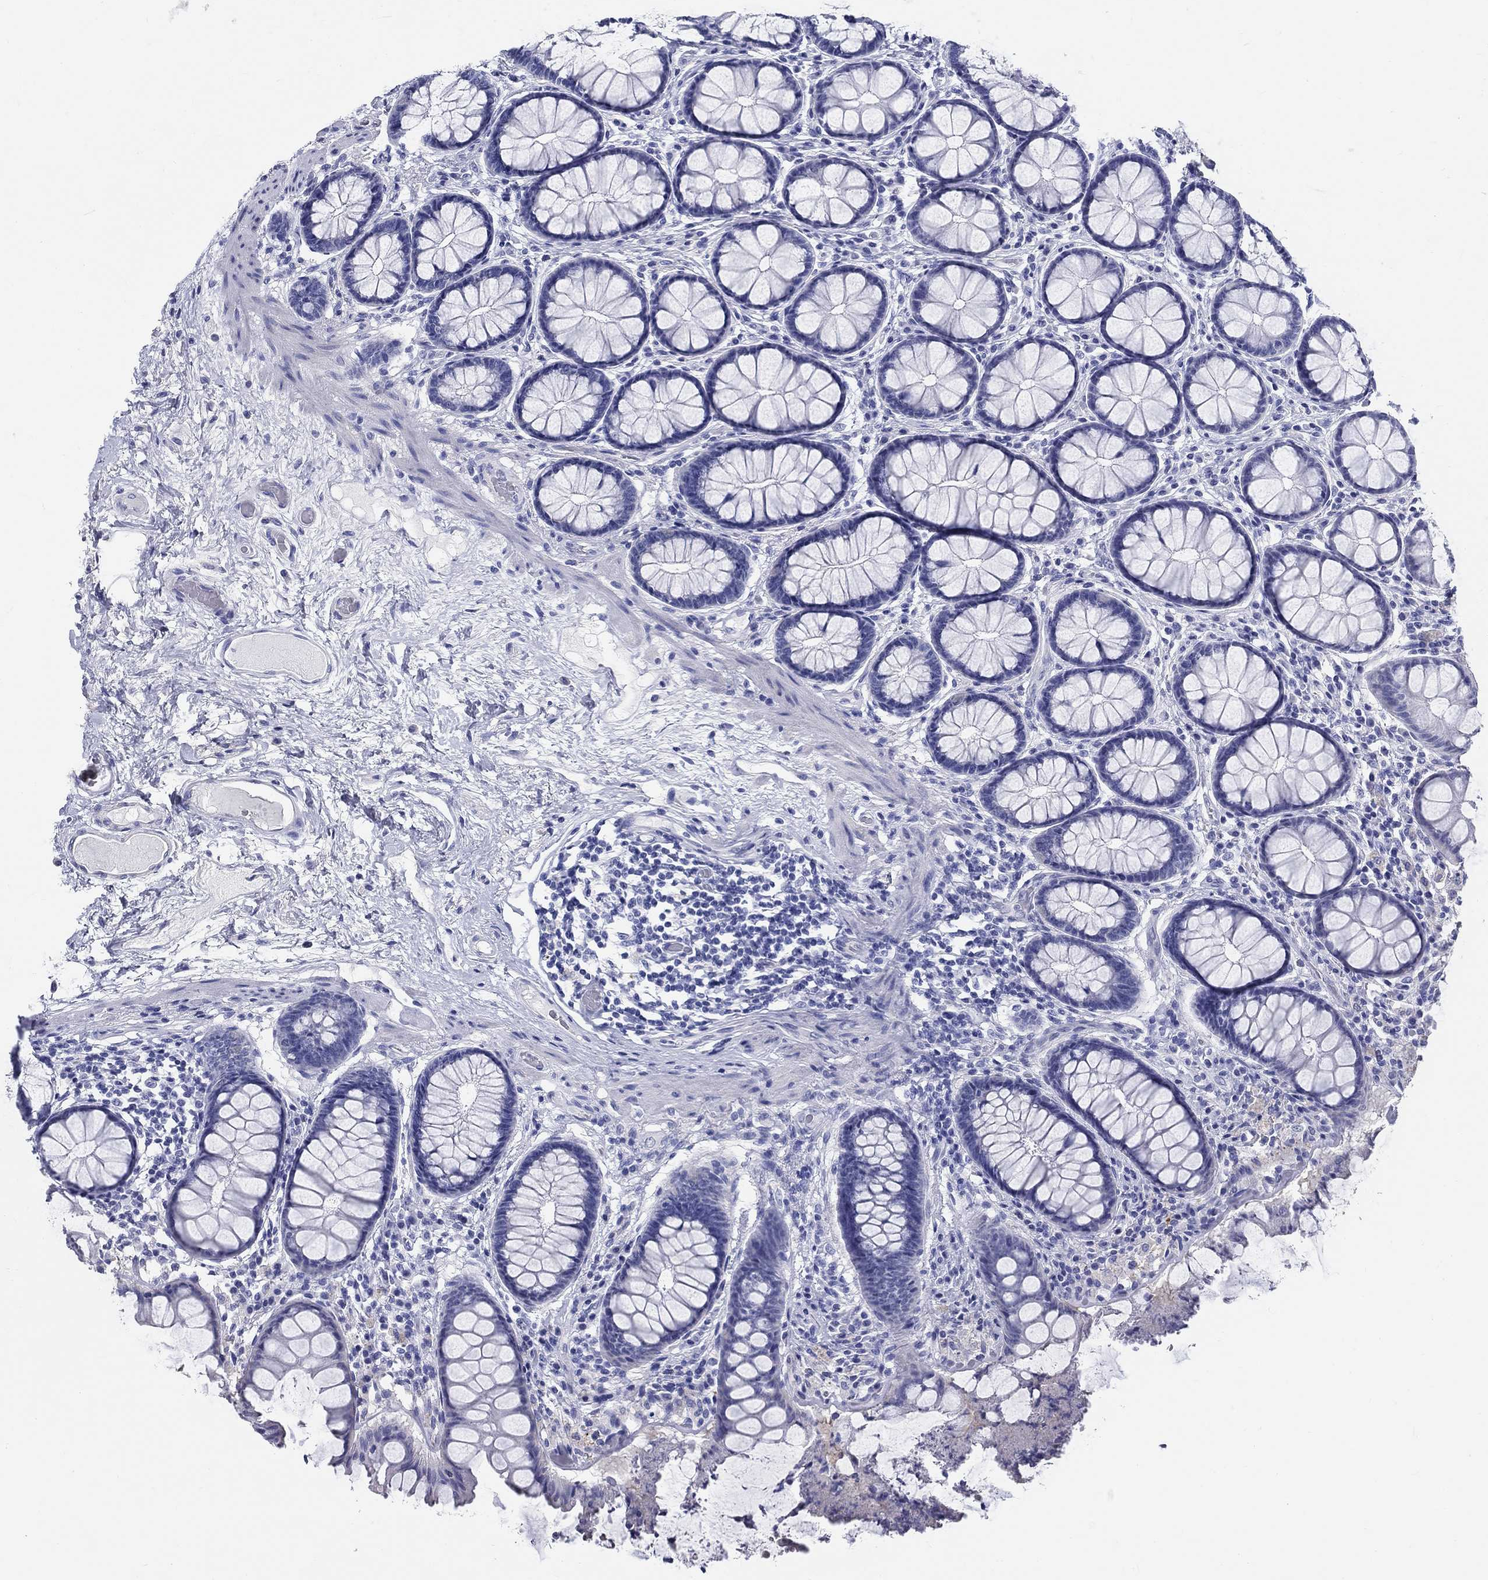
{"staining": {"intensity": "negative", "quantity": "none", "location": "none"}, "tissue": "colon", "cell_type": "Endothelial cells", "image_type": "normal", "snomed": [{"axis": "morphology", "description": "Normal tissue, NOS"}, {"axis": "topography", "description": "Colon"}], "caption": "Histopathology image shows no significant protein positivity in endothelial cells of benign colon. (DAB (3,3'-diaminobenzidine) IHC with hematoxylin counter stain).", "gene": "CRYGS", "patient": {"sex": "female", "age": 65}}